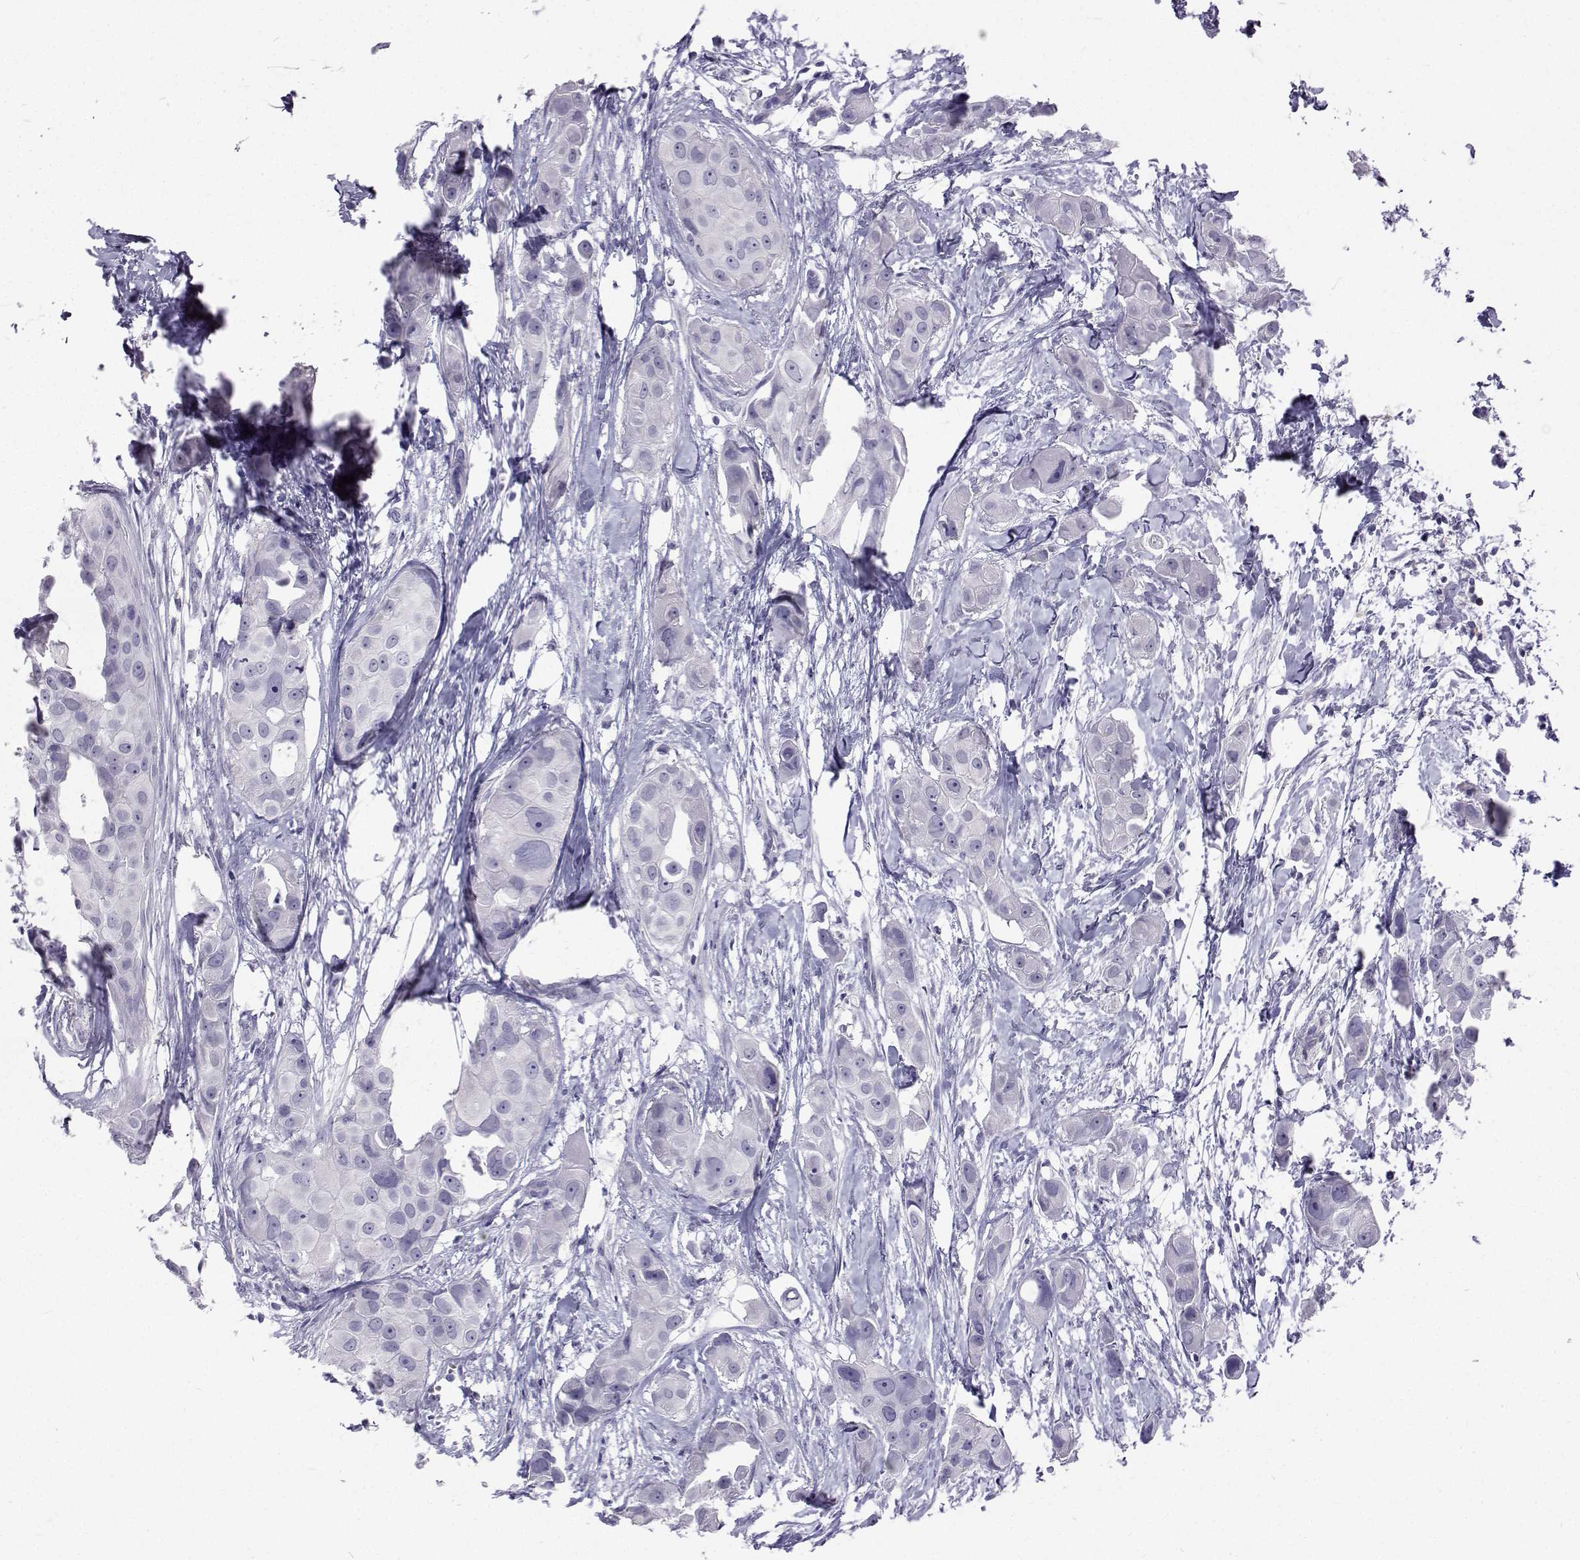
{"staining": {"intensity": "negative", "quantity": "none", "location": "none"}, "tissue": "breast cancer", "cell_type": "Tumor cells", "image_type": "cancer", "snomed": [{"axis": "morphology", "description": "Duct carcinoma"}, {"axis": "topography", "description": "Breast"}], "caption": "Breast cancer (intraductal carcinoma) stained for a protein using IHC shows no positivity tumor cells.", "gene": "GALM", "patient": {"sex": "female", "age": 38}}